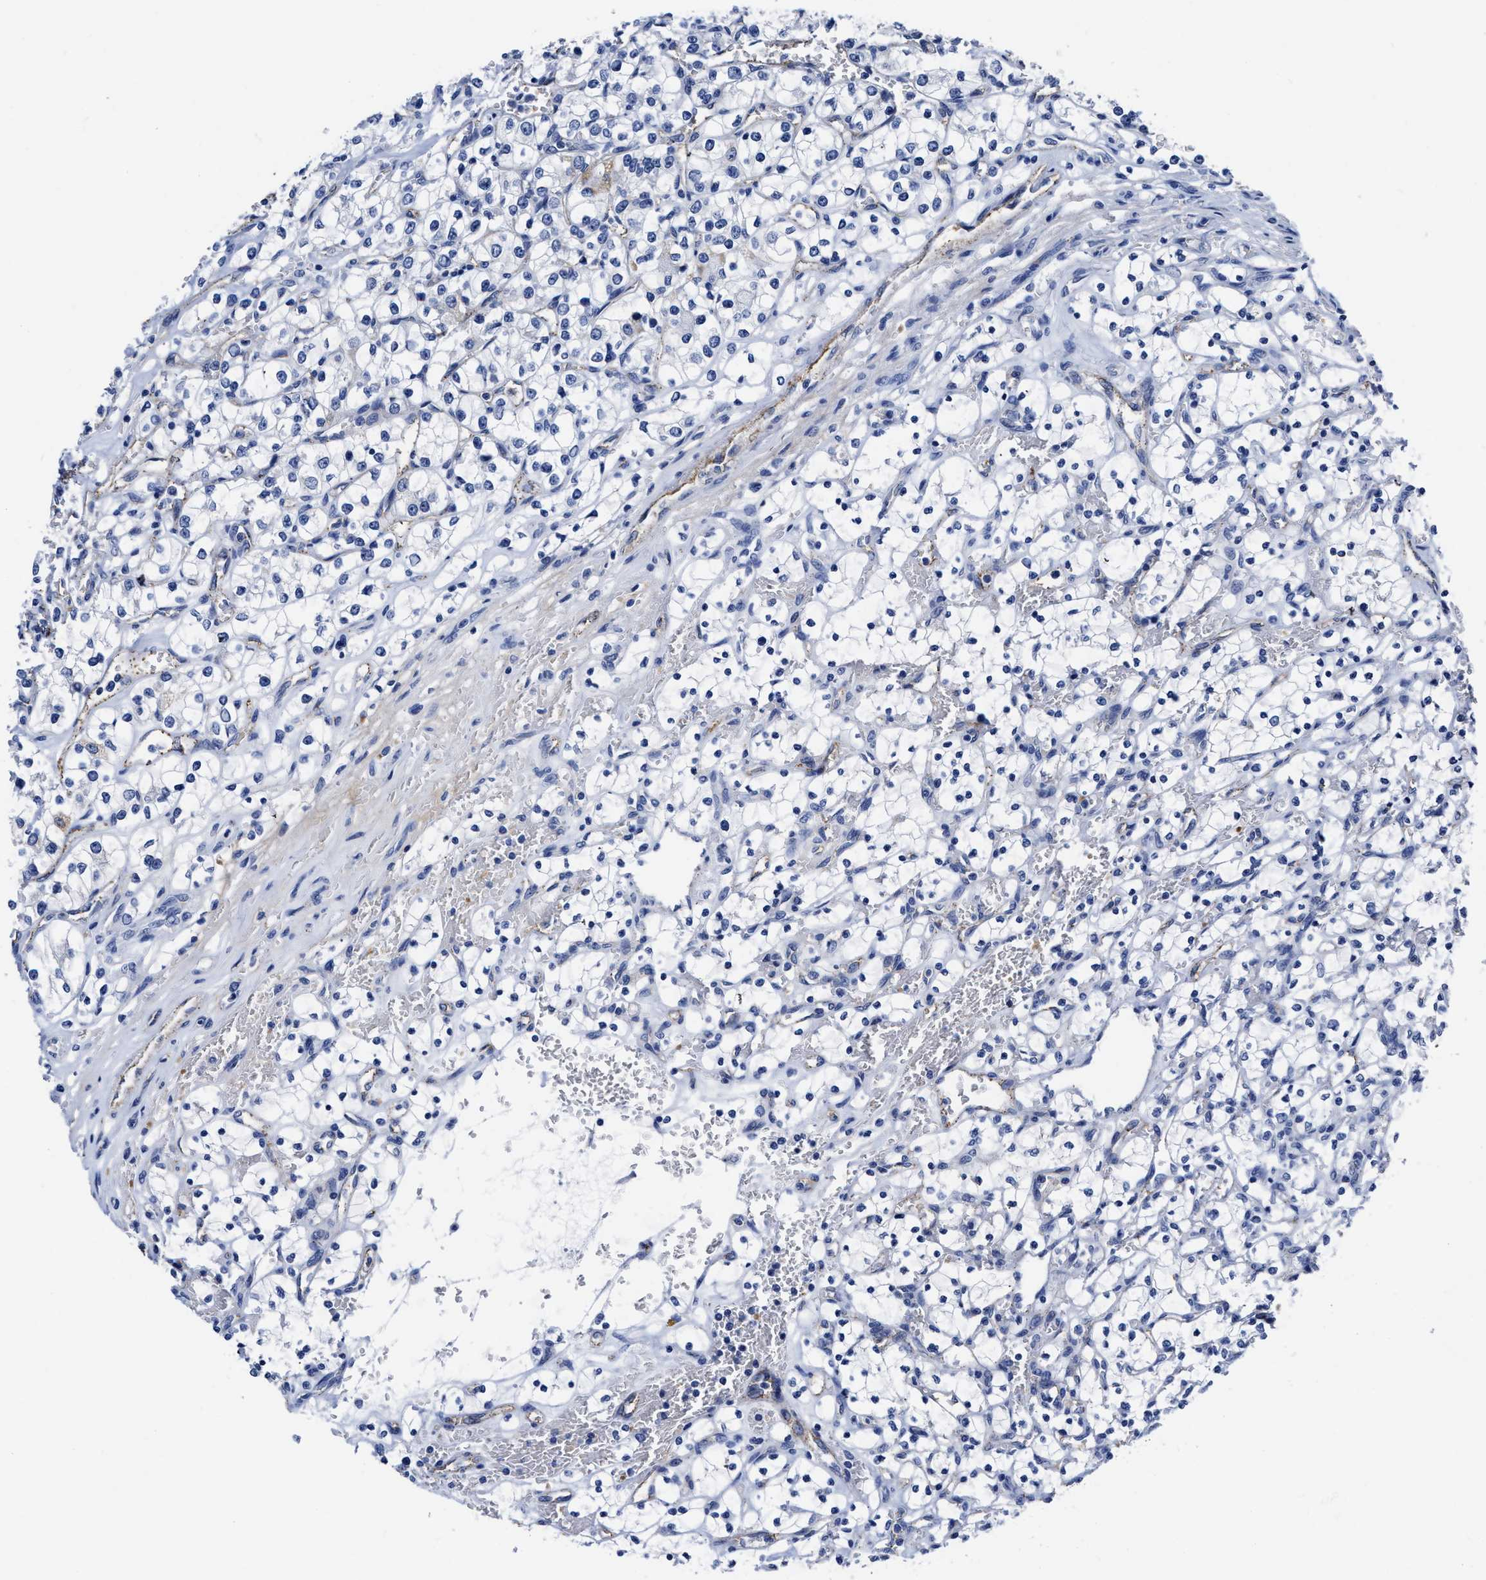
{"staining": {"intensity": "negative", "quantity": "none", "location": "none"}, "tissue": "renal cancer", "cell_type": "Tumor cells", "image_type": "cancer", "snomed": [{"axis": "morphology", "description": "Adenocarcinoma, NOS"}, {"axis": "topography", "description": "Kidney"}], "caption": "Image shows no significant protein positivity in tumor cells of renal cancer.", "gene": "KCNMB3", "patient": {"sex": "female", "age": 69}}